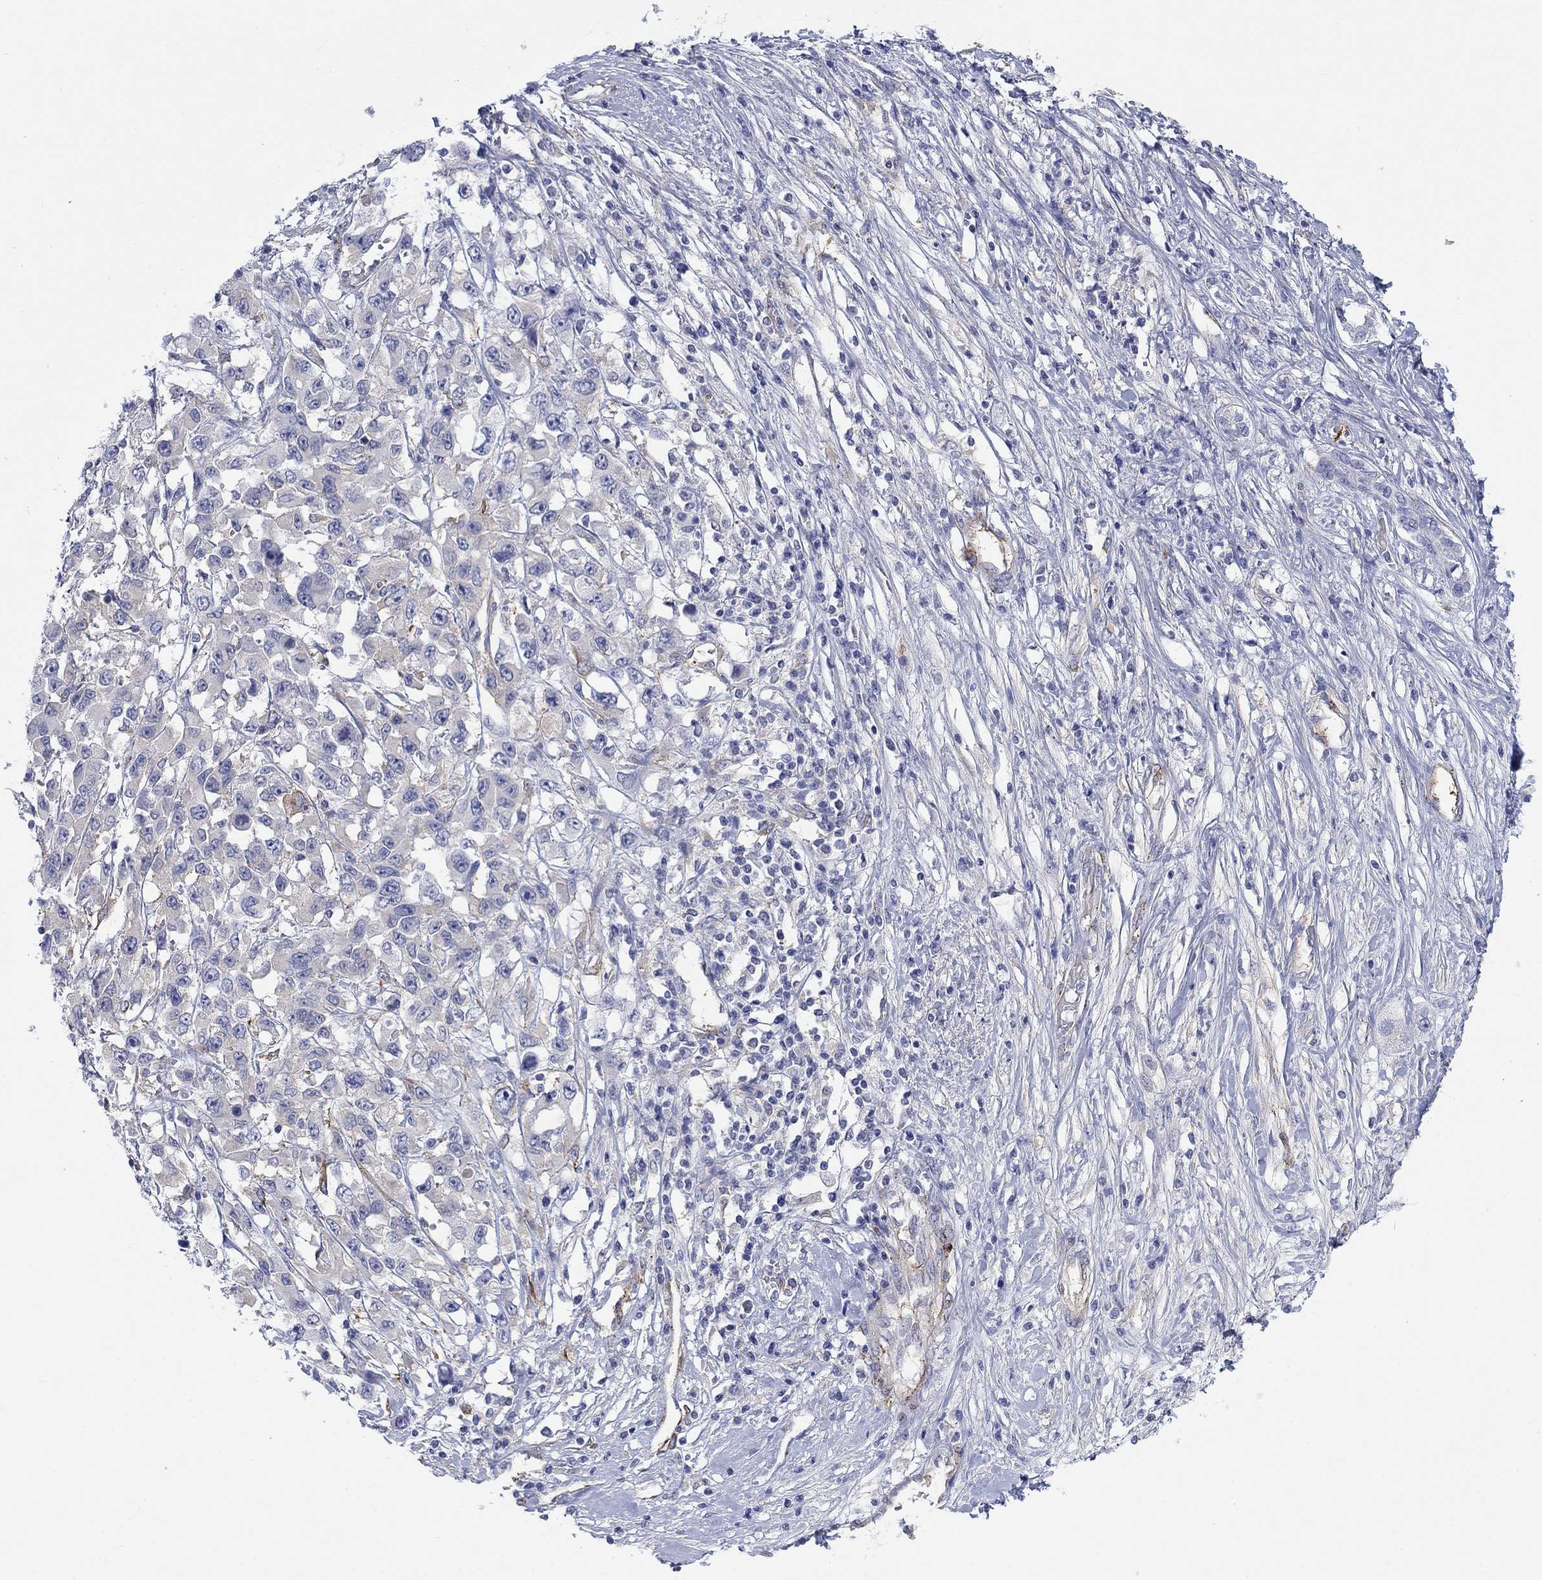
{"staining": {"intensity": "negative", "quantity": "none", "location": "none"}, "tissue": "liver cancer", "cell_type": "Tumor cells", "image_type": "cancer", "snomed": [{"axis": "morphology", "description": "Adenocarcinoma, NOS"}, {"axis": "morphology", "description": "Cholangiocarcinoma"}, {"axis": "topography", "description": "Liver"}], "caption": "IHC histopathology image of liver cholangiocarcinoma stained for a protein (brown), which reveals no positivity in tumor cells.", "gene": "PTPRZ1", "patient": {"sex": "male", "age": 64}}